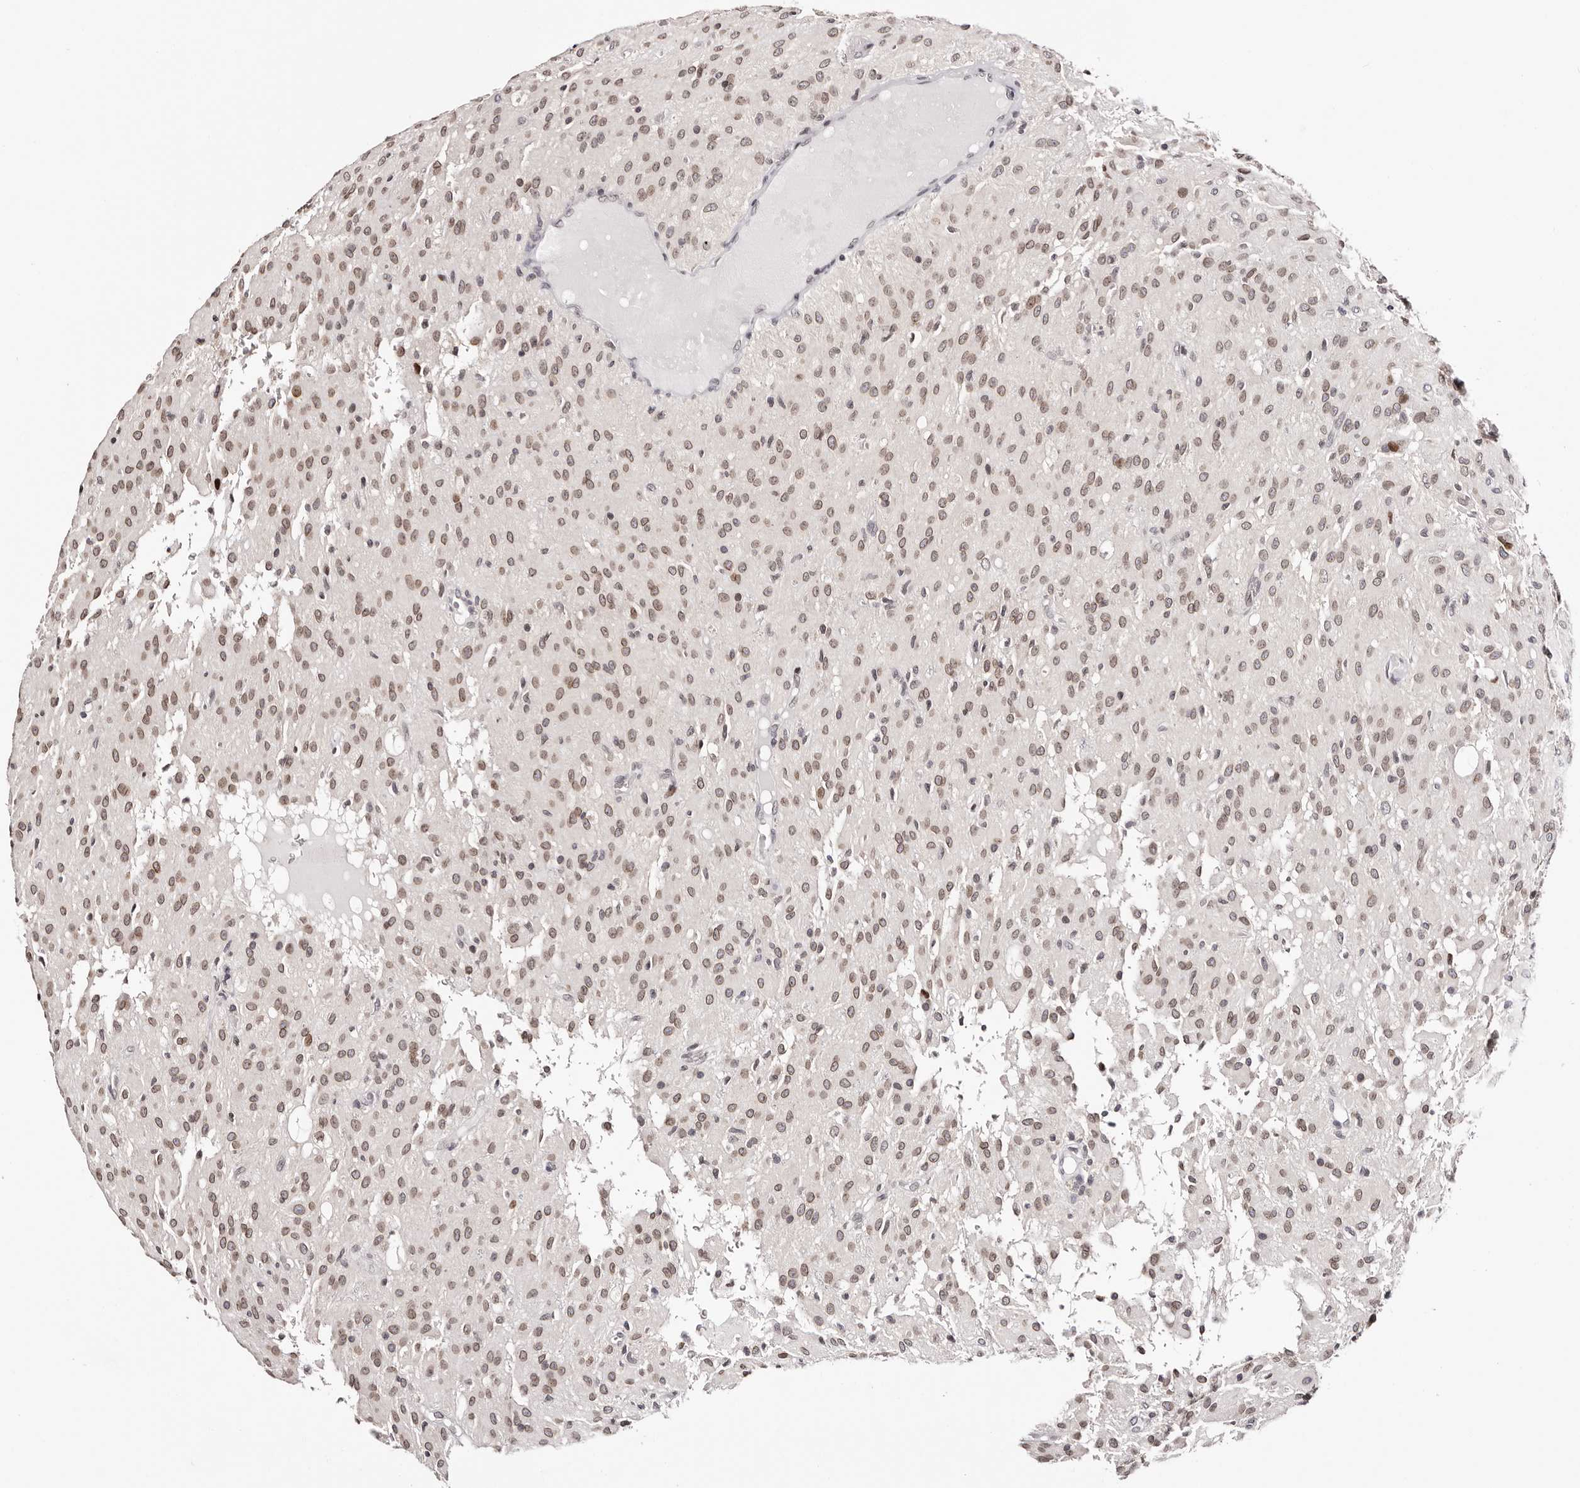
{"staining": {"intensity": "moderate", "quantity": ">75%", "location": "cytoplasmic/membranous,nuclear"}, "tissue": "glioma", "cell_type": "Tumor cells", "image_type": "cancer", "snomed": [{"axis": "morphology", "description": "Glioma, malignant, High grade"}, {"axis": "topography", "description": "Brain"}], "caption": "The micrograph shows a brown stain indicating the presence of a protein in the cytoplasmic/membranous and nuclear of tumor cells in glioma.", "gene": "NUP153", "patient": {"sex": "female", "age": 59}}